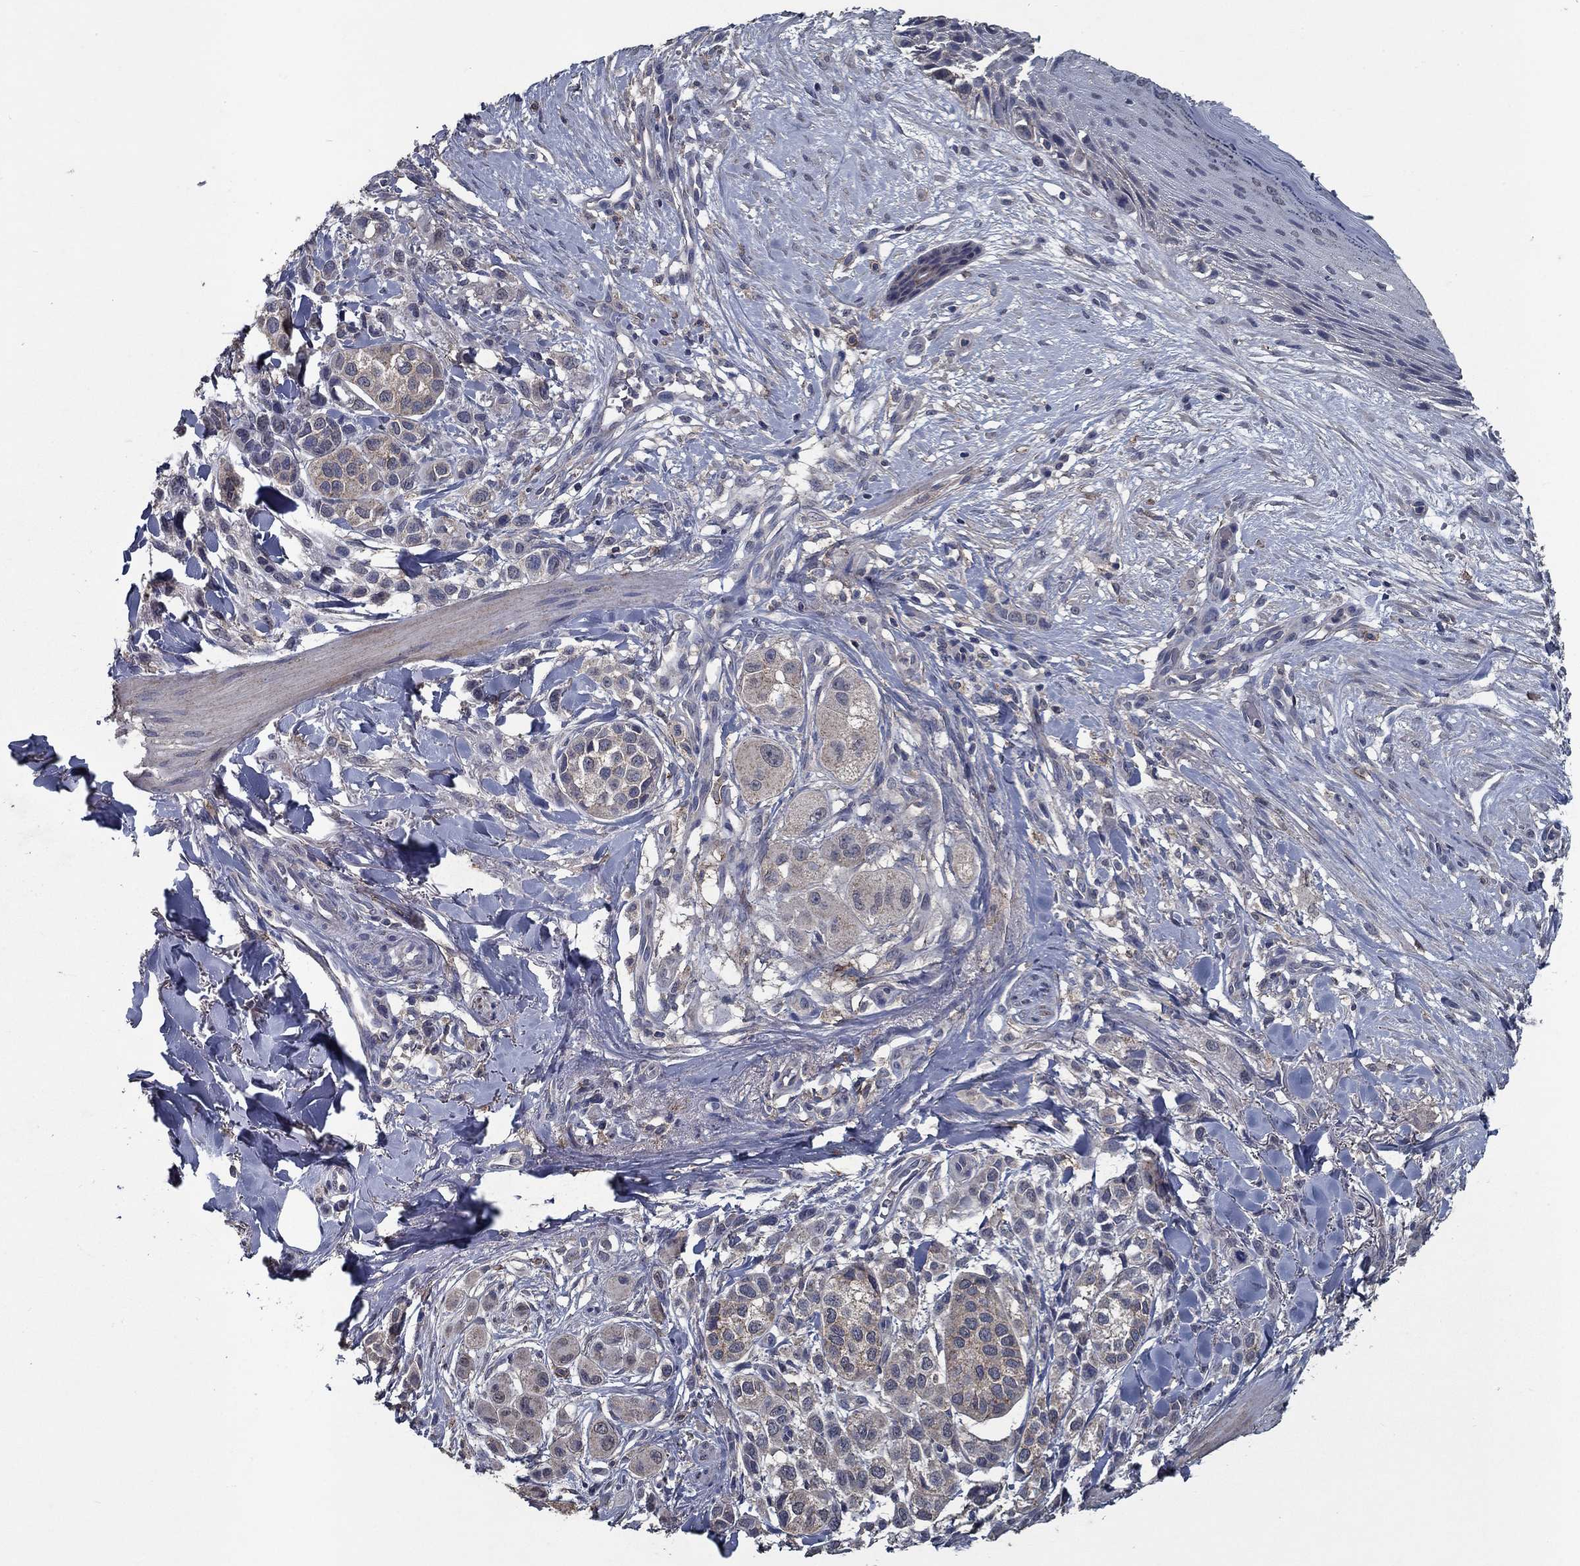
{"staining": {"intensity": "weak", "quantity": "<25%", "location": "cytoplasmic/membranous"}, "tissue": "melanoma", "cell_type": "Tumor cells", "image_type": "cancer", "snomed": [{"axis": "morphology", "description": "Malignant melanoma, NOS"}, {"axis": "topography", "description": "Skin"}], "caption": "The immunohistochemistry (IHC) image has no significant staining in tumor cells of malignant melanoma tissue.", "gene": "SLC44A1", "patient": {"sex": "male", "age": 57}}